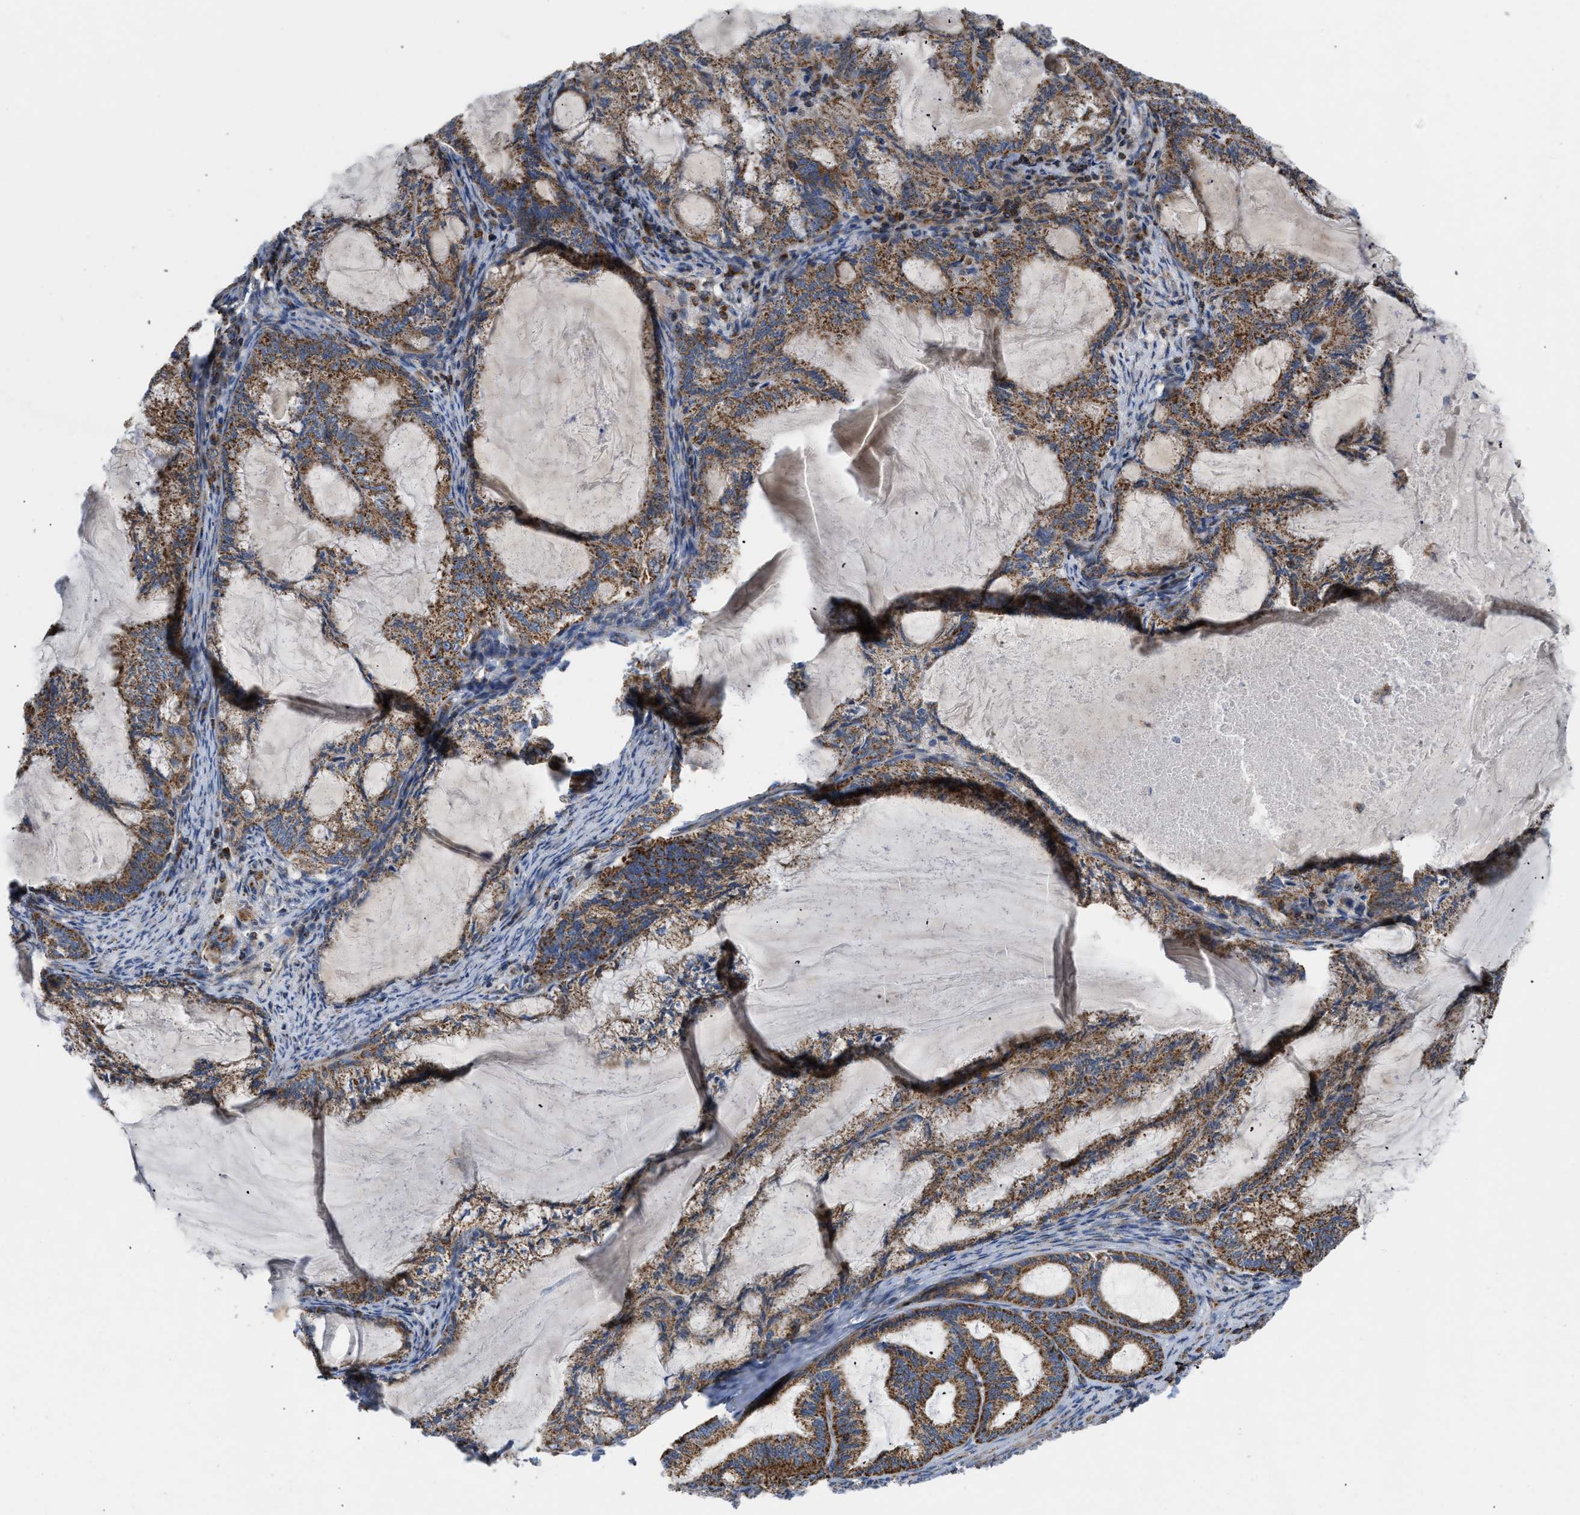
{"staining": {"intensity": "strong", "quantity": ">75%", "location": "cytoplasmic/membranous"}, "tissue": "endometrial cancer", "cell_type": "Tumor cells", "image_type": "cancer", "snomed": [{"axis": "morphology", "description": "Adenocarcinoma, NOS"}, {"axis": "topography", "description": "Endometrium"}], "caption": "There is high levels of strong cytoplasmic/membranous expression in tumor cells of endometrial adenocarcinoma, as demonstrated by immunohistochemical staining (brown color).", "gene": "OPTN", "patient": {"sex": "female", "age": 86}}